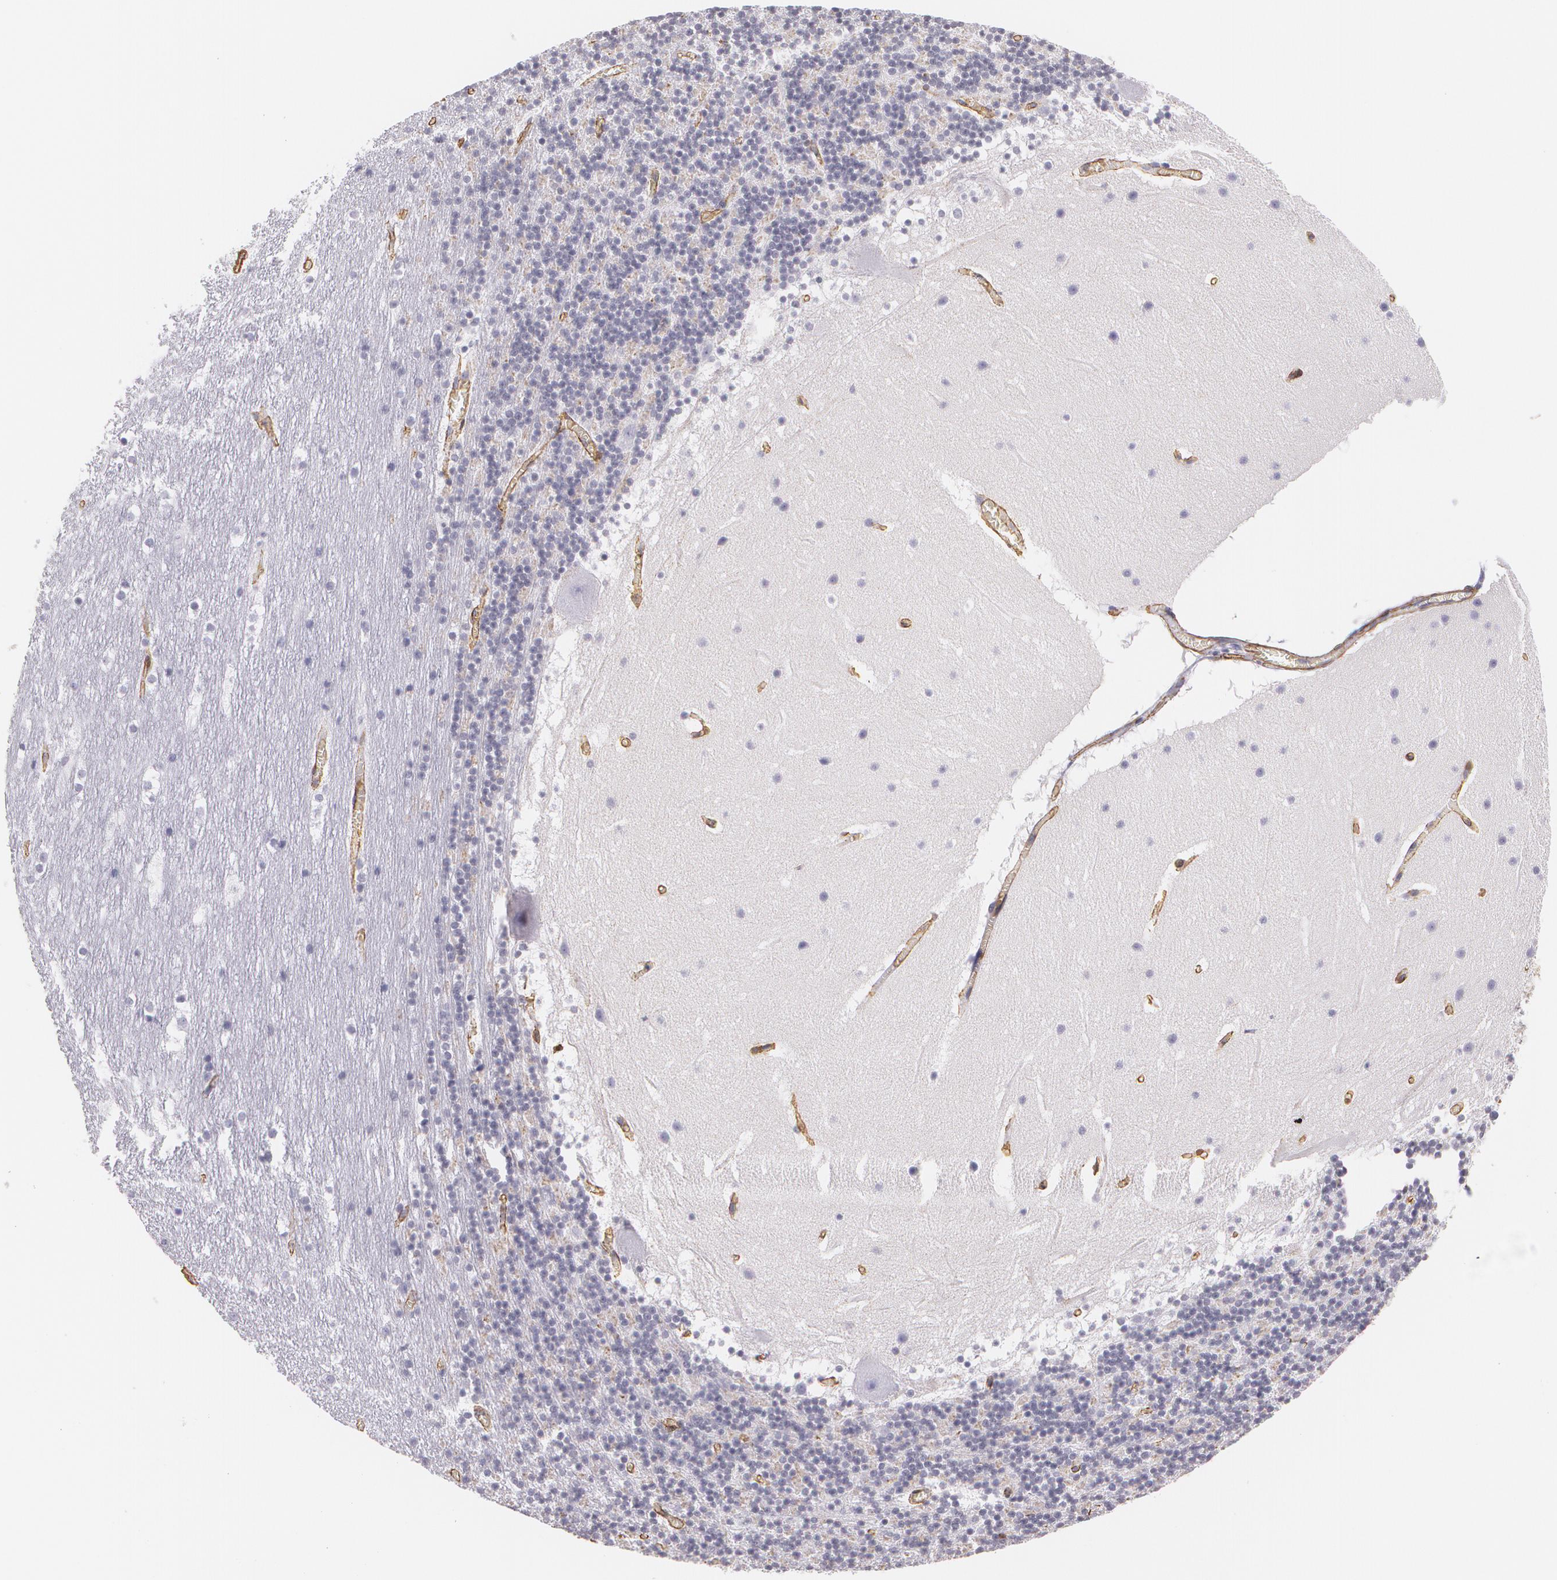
{"staining": {"intensity": "negative", "quantity": "none", "location": "none"}, "tissue": "cerebellum", "cell_type": "Cells in granular layer", "image_type": "normal", "snomed": [{"axis": "morphology", "description": "Normal tissue, NOS"}, {"axis": "topography", "description": "Cerebellum"}], "caption": "Immunohistochemistry histopathology image of unremarkable cerebellum: human cerebellum stained with DAB demonstrates no significant protein staining in cells in granular layer.", "gene": "VAMP1", "patient": {"sex": "male", "age": 45}}